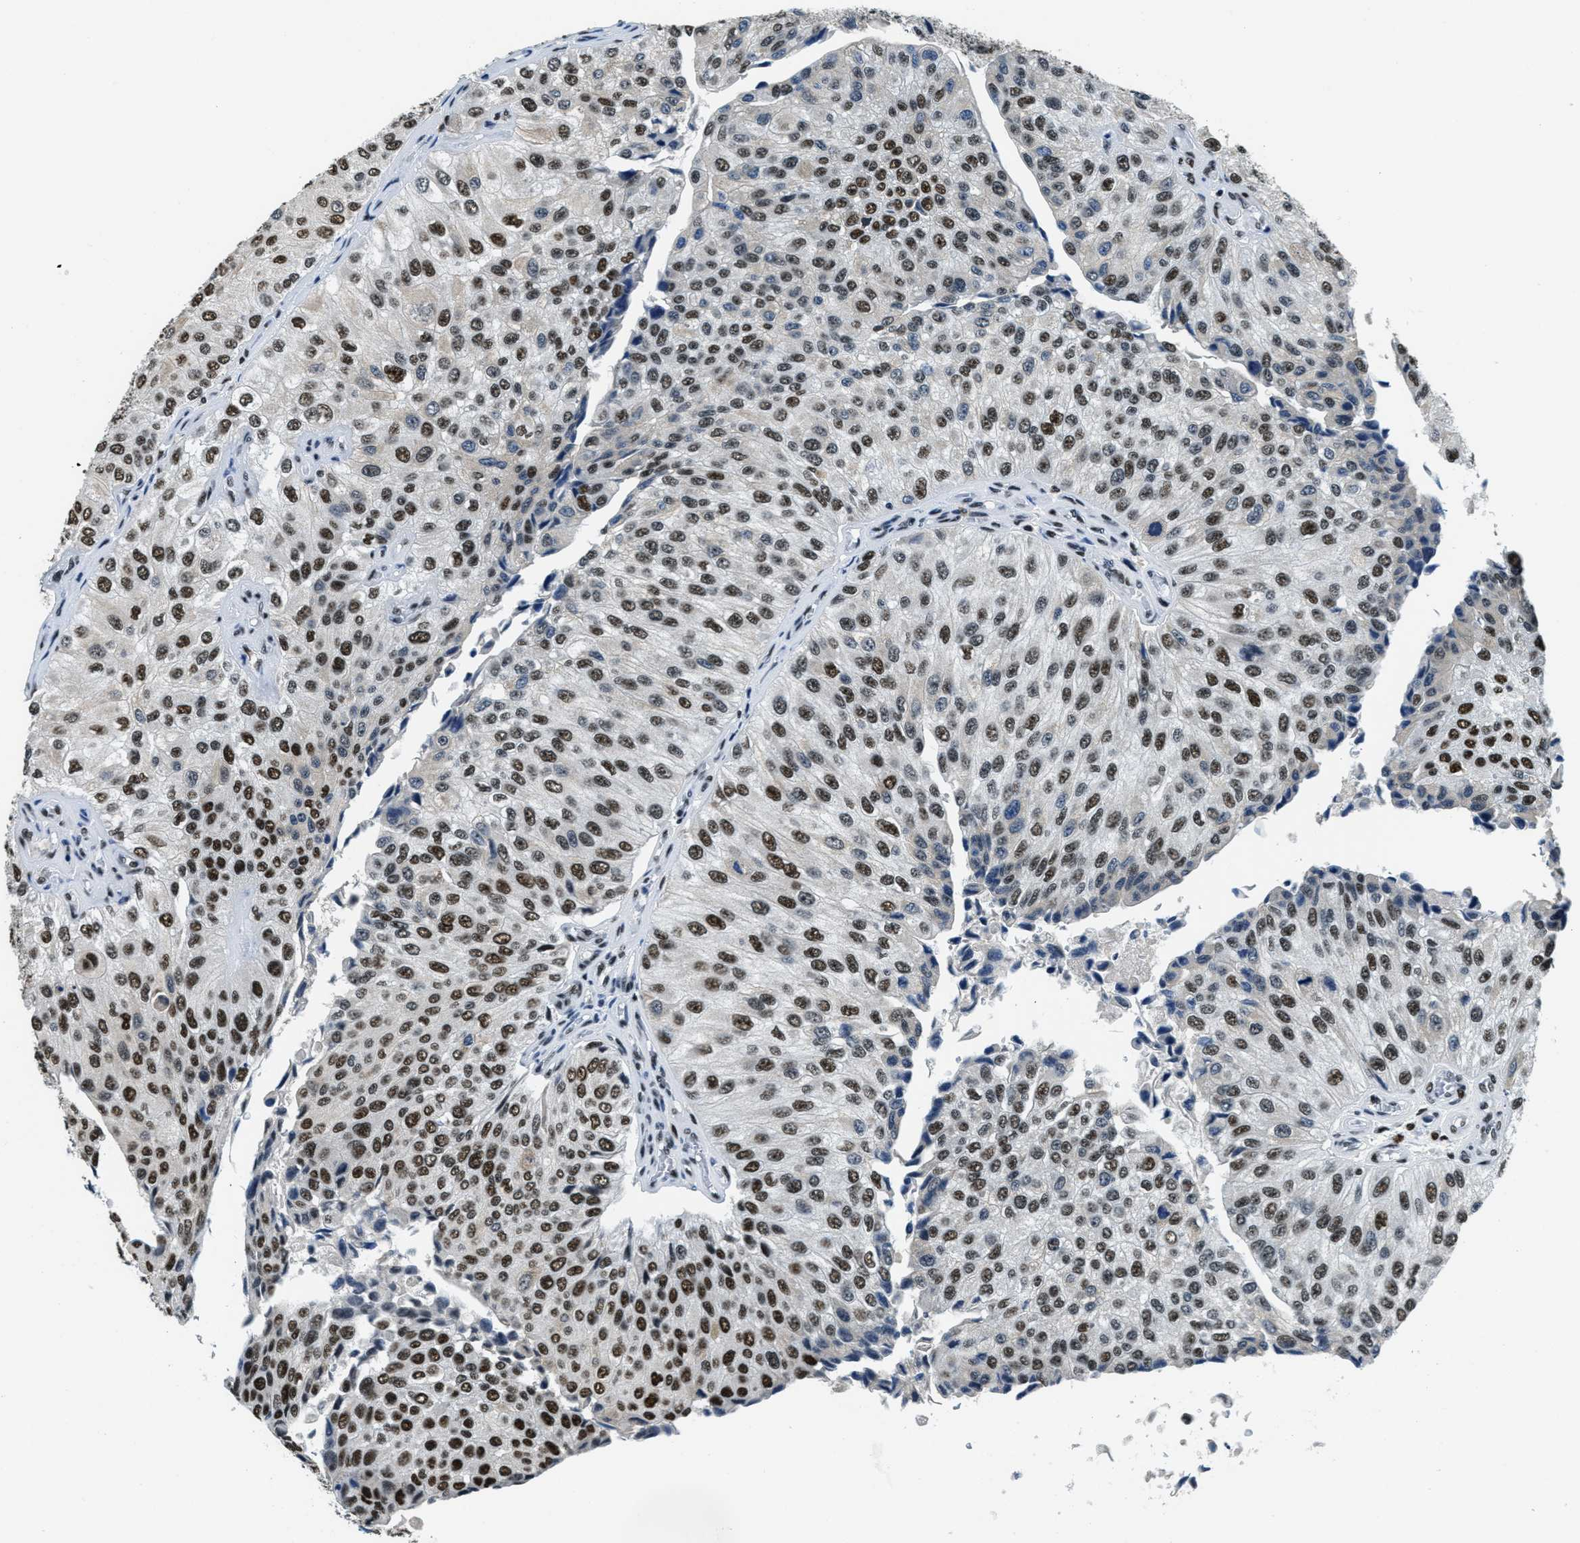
{"staining": {"intensity": "strong", "quantity": "25%-75%", "location": "nuclear"}, "tissue": "urothelial cancer", "cell_type": "Tumor cells", "image_type": "cancer", "snomed": [{"axis": "morphology", "description": "Urothelial carcinoma, High grade"}, {"axis": "topography", "description": "Kidney"}, {"axis": "topography", "description": "Urinary bladder"}], "caption": "Brown immunohistochemical staining in human urothelial cancer demonstrates strong nuclear positivity in approximately 25%-75% of tumor cells. (brown staining indicates protein expression, while blue staining denotes nuclei).", "gene": "SSB", "patient": {"sex": "male", "age": 77}}